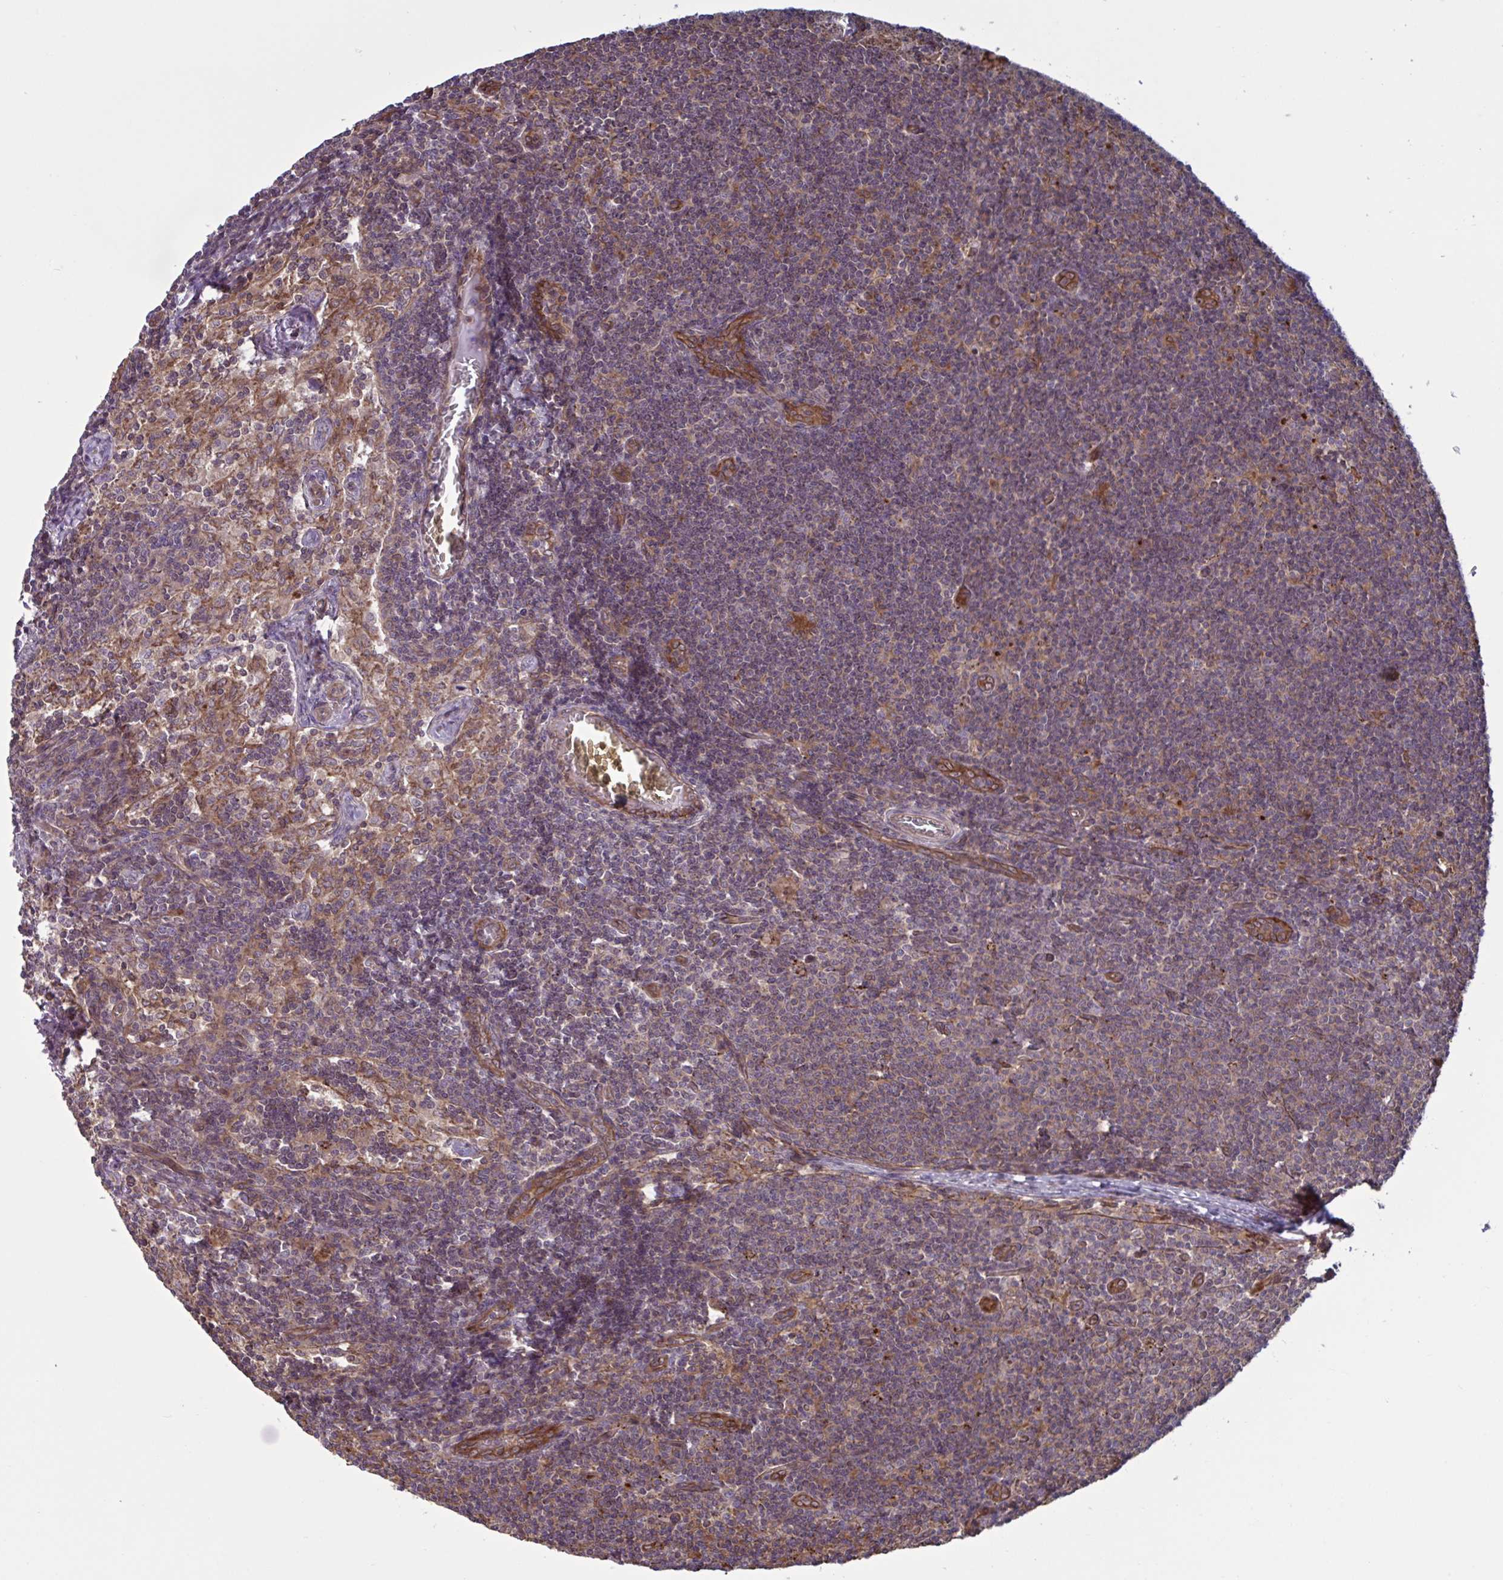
{"staining": {"intensity": "moderate", "quantity": "25%-75%", "location": "cytoplasmic/membranous"}, "tissue": "lymph node", "cell_type": "Non-germinal center cells", "image_type": "normal", "snomed": [{"axis": "morphology", "description": "Normal tissue, NOS"}, {"axis": "topography", "description": "Lymph node"}], "caption": "Immunohistochemical staining of benign lymph node demonstrates moderate cytoplasmic/membranous protein expression in approximately 25%-75% of non-germinal center cells. Ihc stains the protein of interest in brown and the nuclei are stained blue.", "gene": "GLTP", "patient": {"sex": "female", "age": 31}}